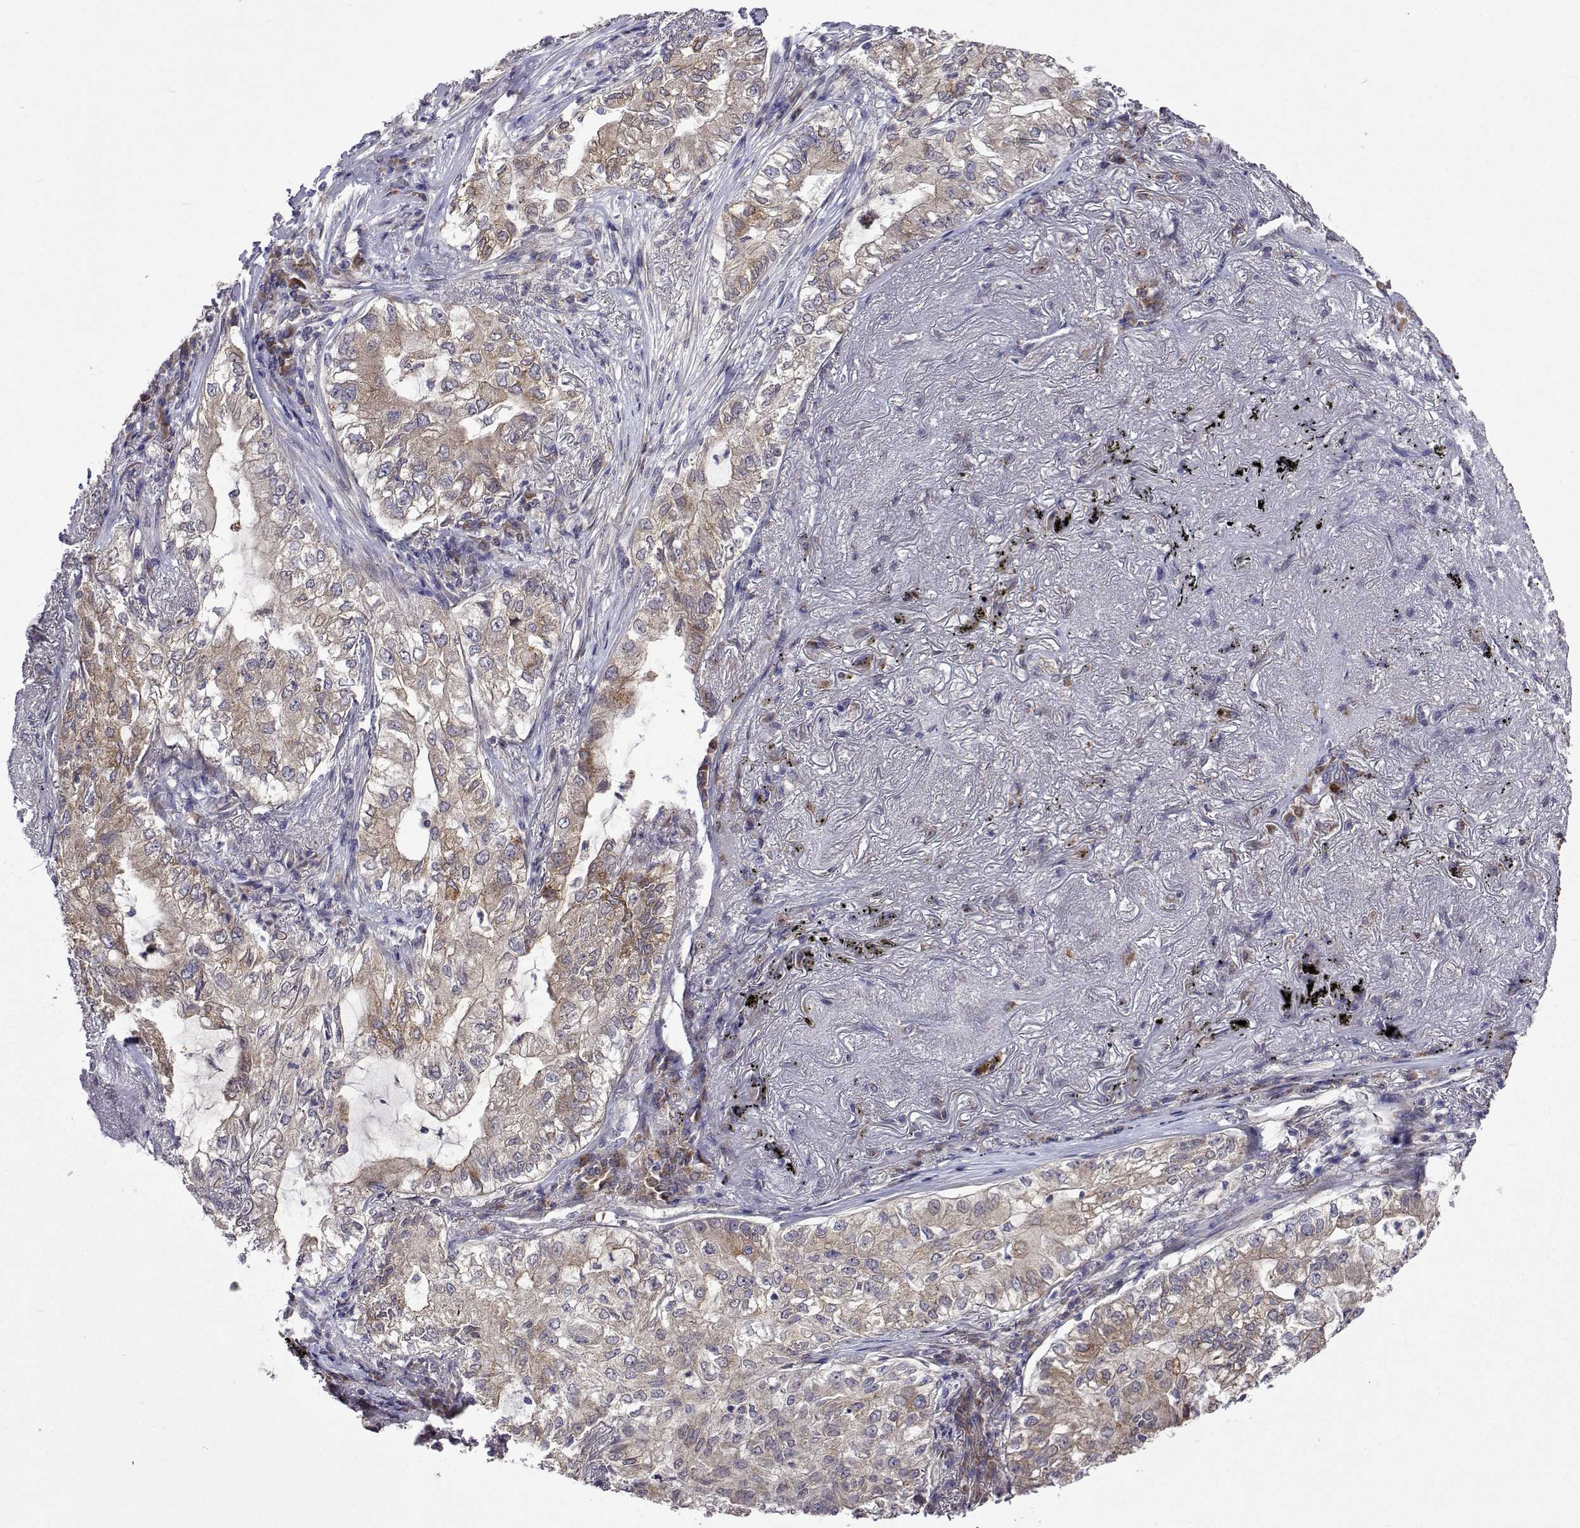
{"staining": {"intensity": "weak", "quantity": "25%-75%", "location": "cytoplasmic/membranous"}, "tissue": "lung cancer", "cell_type": "Tumor cells", "image_type": "cancer", "snomed": [{"axis": "morphology", "description": "Adenocarcinoma, NOS"}, {"axis": "topography", "description": "Lung"}], "caption": "This is an image of immunohistochemistry (IHC) staining of lung adenocarcinoma, which shows weak positivity in the cytoplasmic/membranous of tumor cells.", "gene": "TARBP2", "patient": {"sex": "female", "age": 73}}